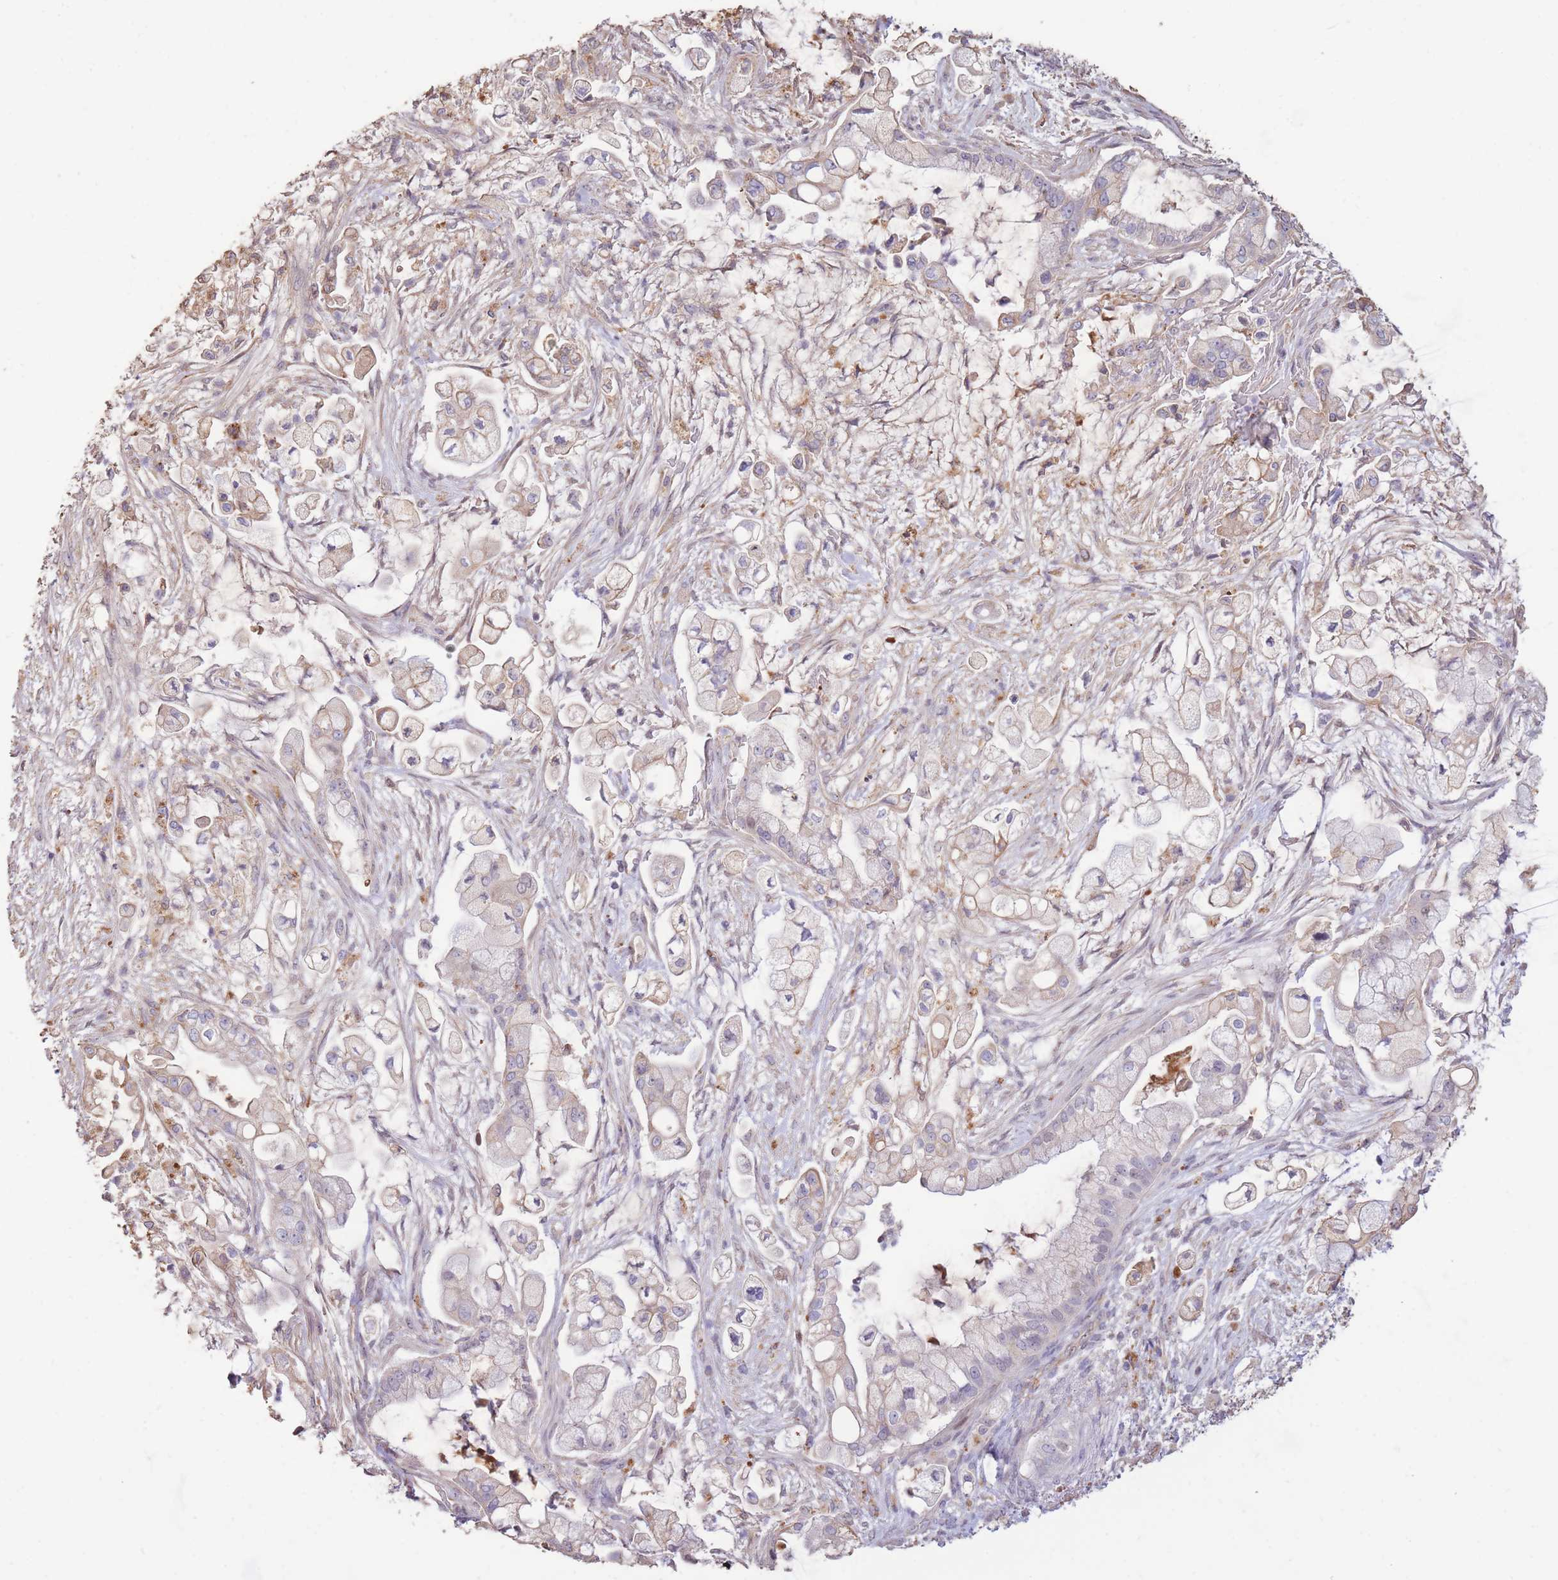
{"staining": {"intensity": "weak", "quantity": "<25%", "location": "cytoplasmic/membranous"}, "tissue": "pancreatic cancer", "cell_type": "Tumor cells", "image_type": "cancer", "snomed": [{"axis": "morphology", "description": "Adenocarcinoma, NOS"}, {"axis": "topography", "description": "Pancreas"}], "caption": "Immunohistochemical staining of adenocarcinoma (pancreatic) displays no significant expression in tumor cells. Nuclei are stained in blue.", "gene": "RGS14", "patient": {"sex": "female", "age": 69}}